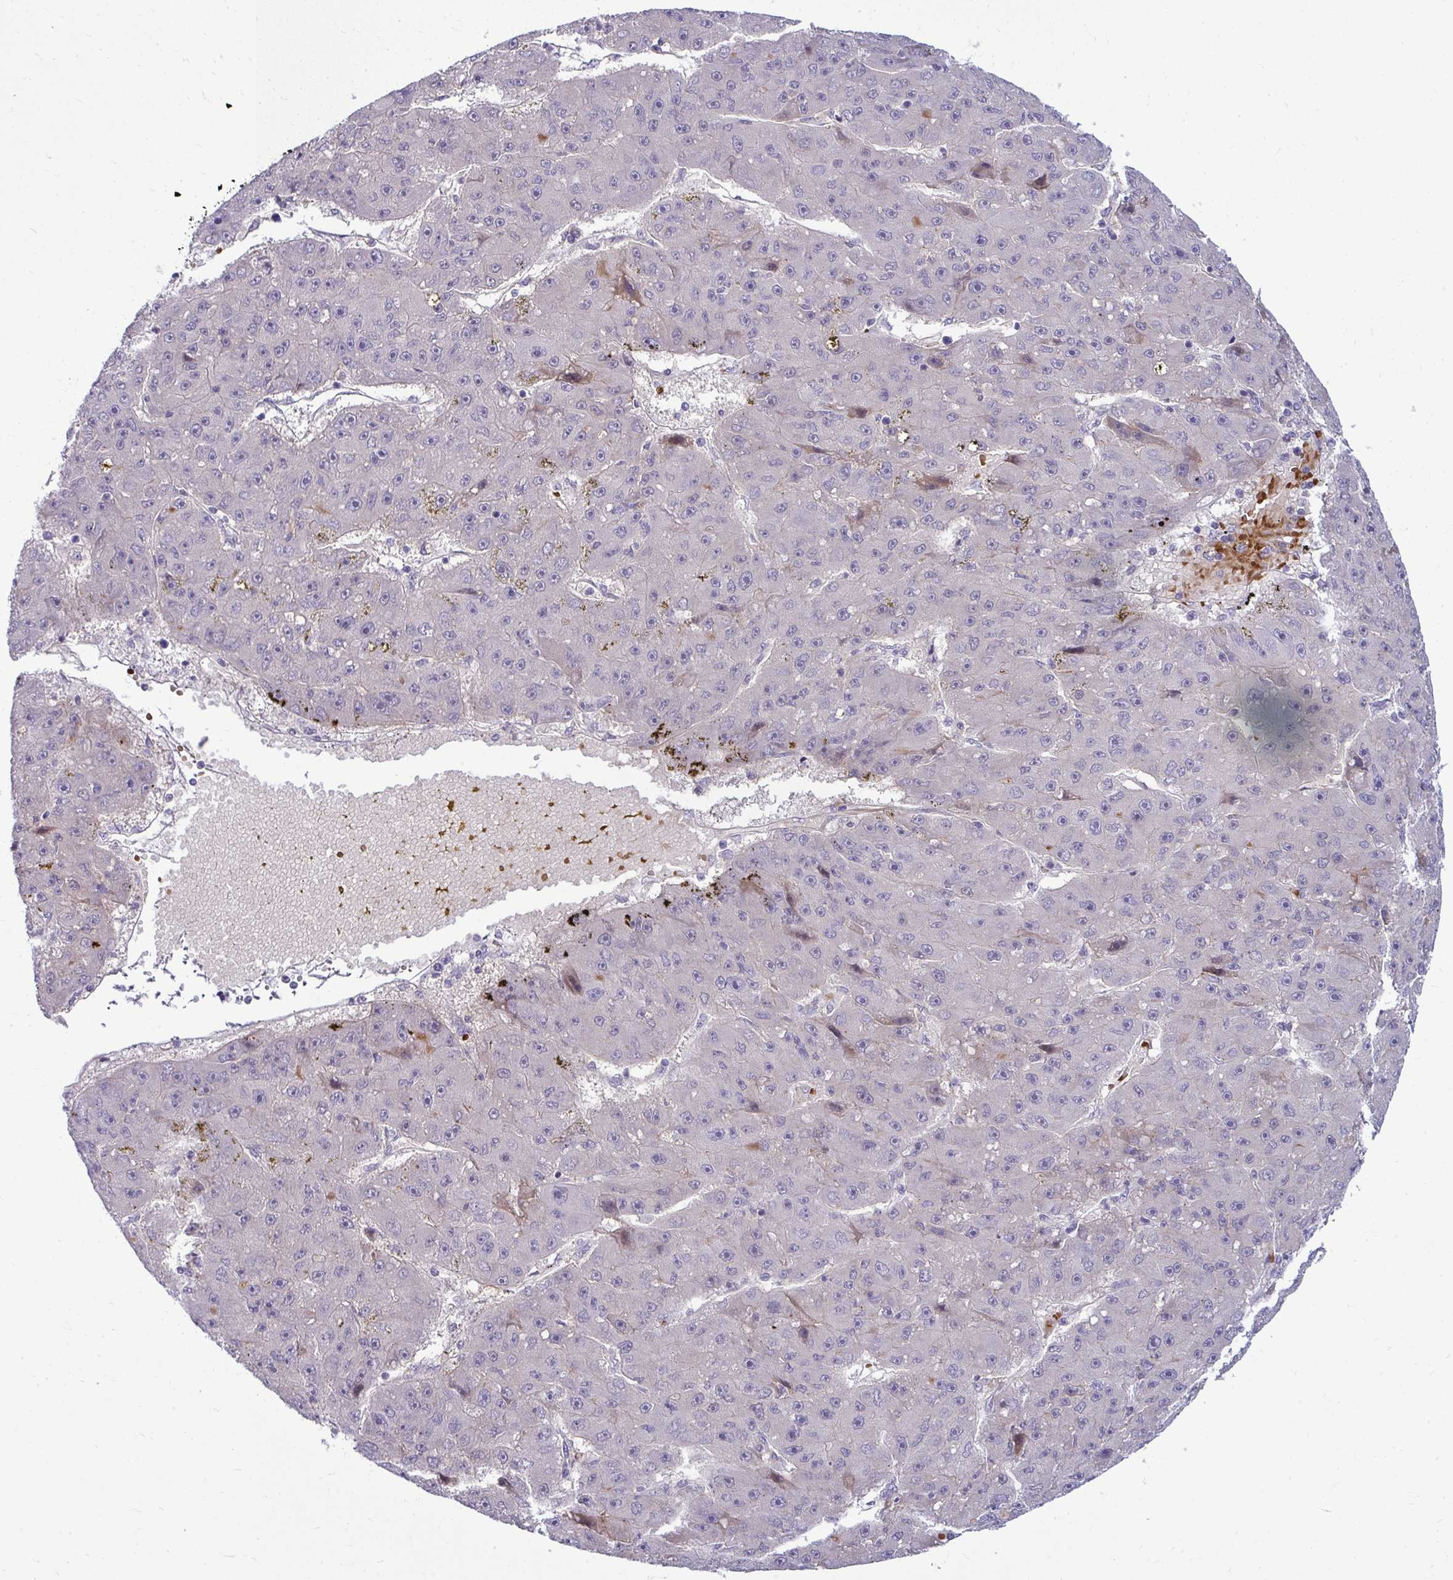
{"staining": {"intensity": "negative", "quantity": "none", "location": "none"}, "tissue": "liver cancer", "cell_type": "Tumor cells", "image_type": "cancer", "snomed": [{"axis": "morphology", "description": "Carcinoma, Hepatocellular, NOS"}, {"axis": "topography", "description": "Liver"}], "caption": "Human liver cancer stained for a protein using immunohistochemistry exhibits no expression in tumor cells.", "gene": "SLC14A1", "patient": {"sex": "male", "age": 67}}